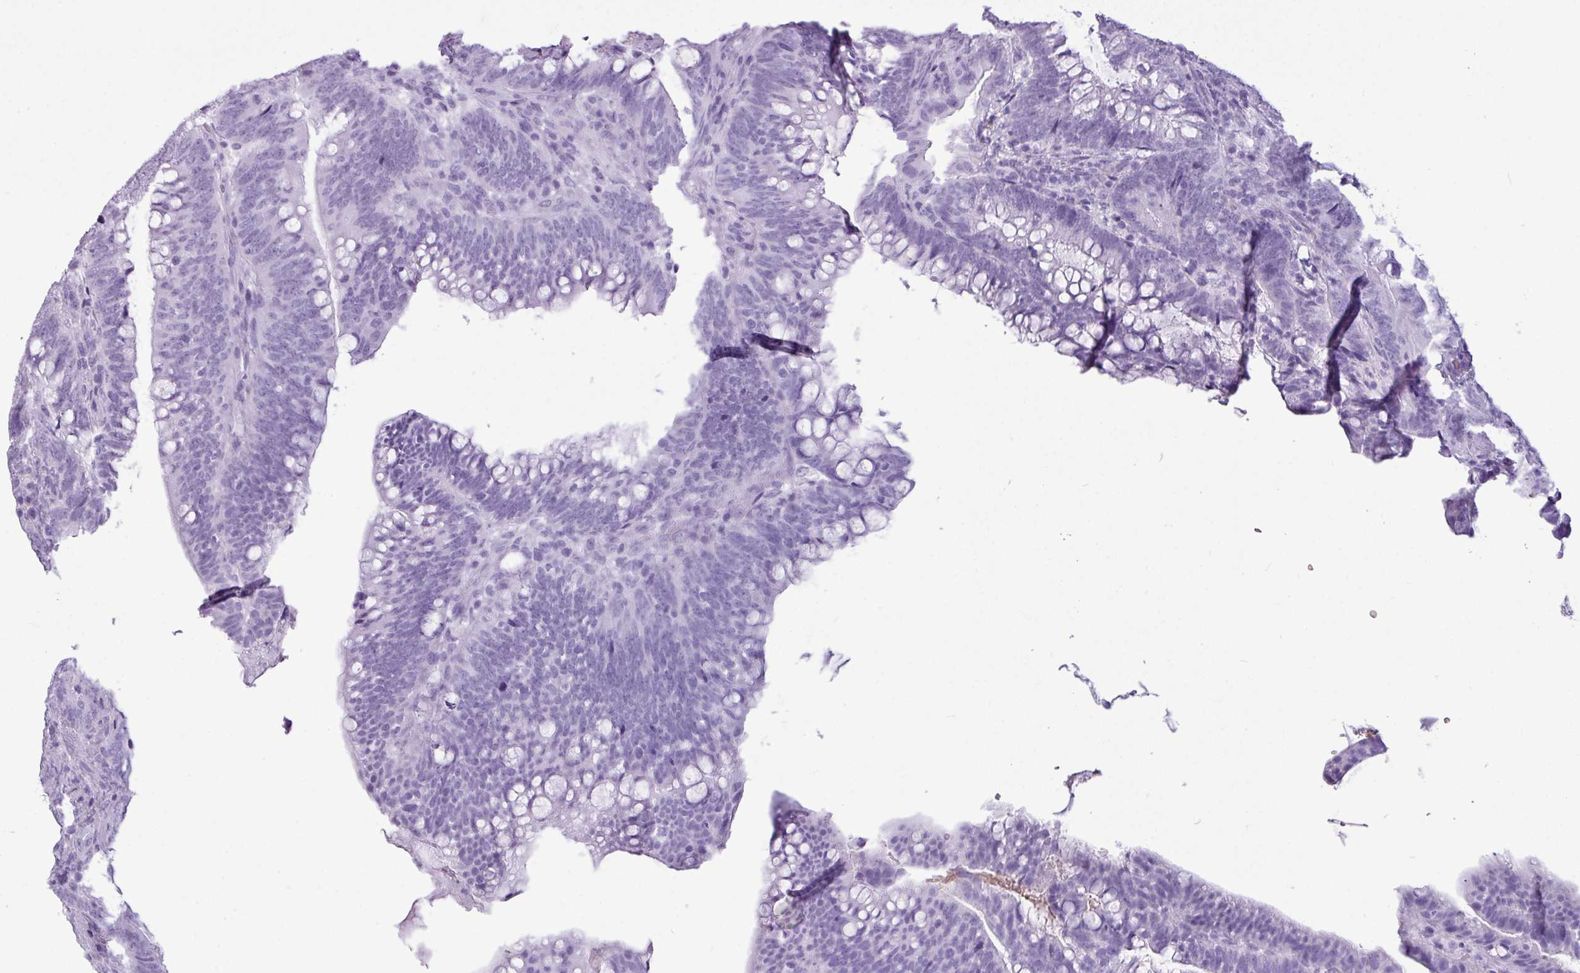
{"staining": {"intensity": "negative", "quantity": "none", "location": "none"}, "tissue": "colorectal cancer", "cell_type": "Tumor cells", "image_type": "cancer", "snomed": [{"axis": "morphology", "description": "Adenocarcinoma, NOS"}, {"axis": "topography", "description": "Colon"}], "caption": "The micrograph shows no staining of tumor cells in colorectal adenocarcinoma.", "gene": "AMY1B", "patient": {"sex": "female", "age": 66}}